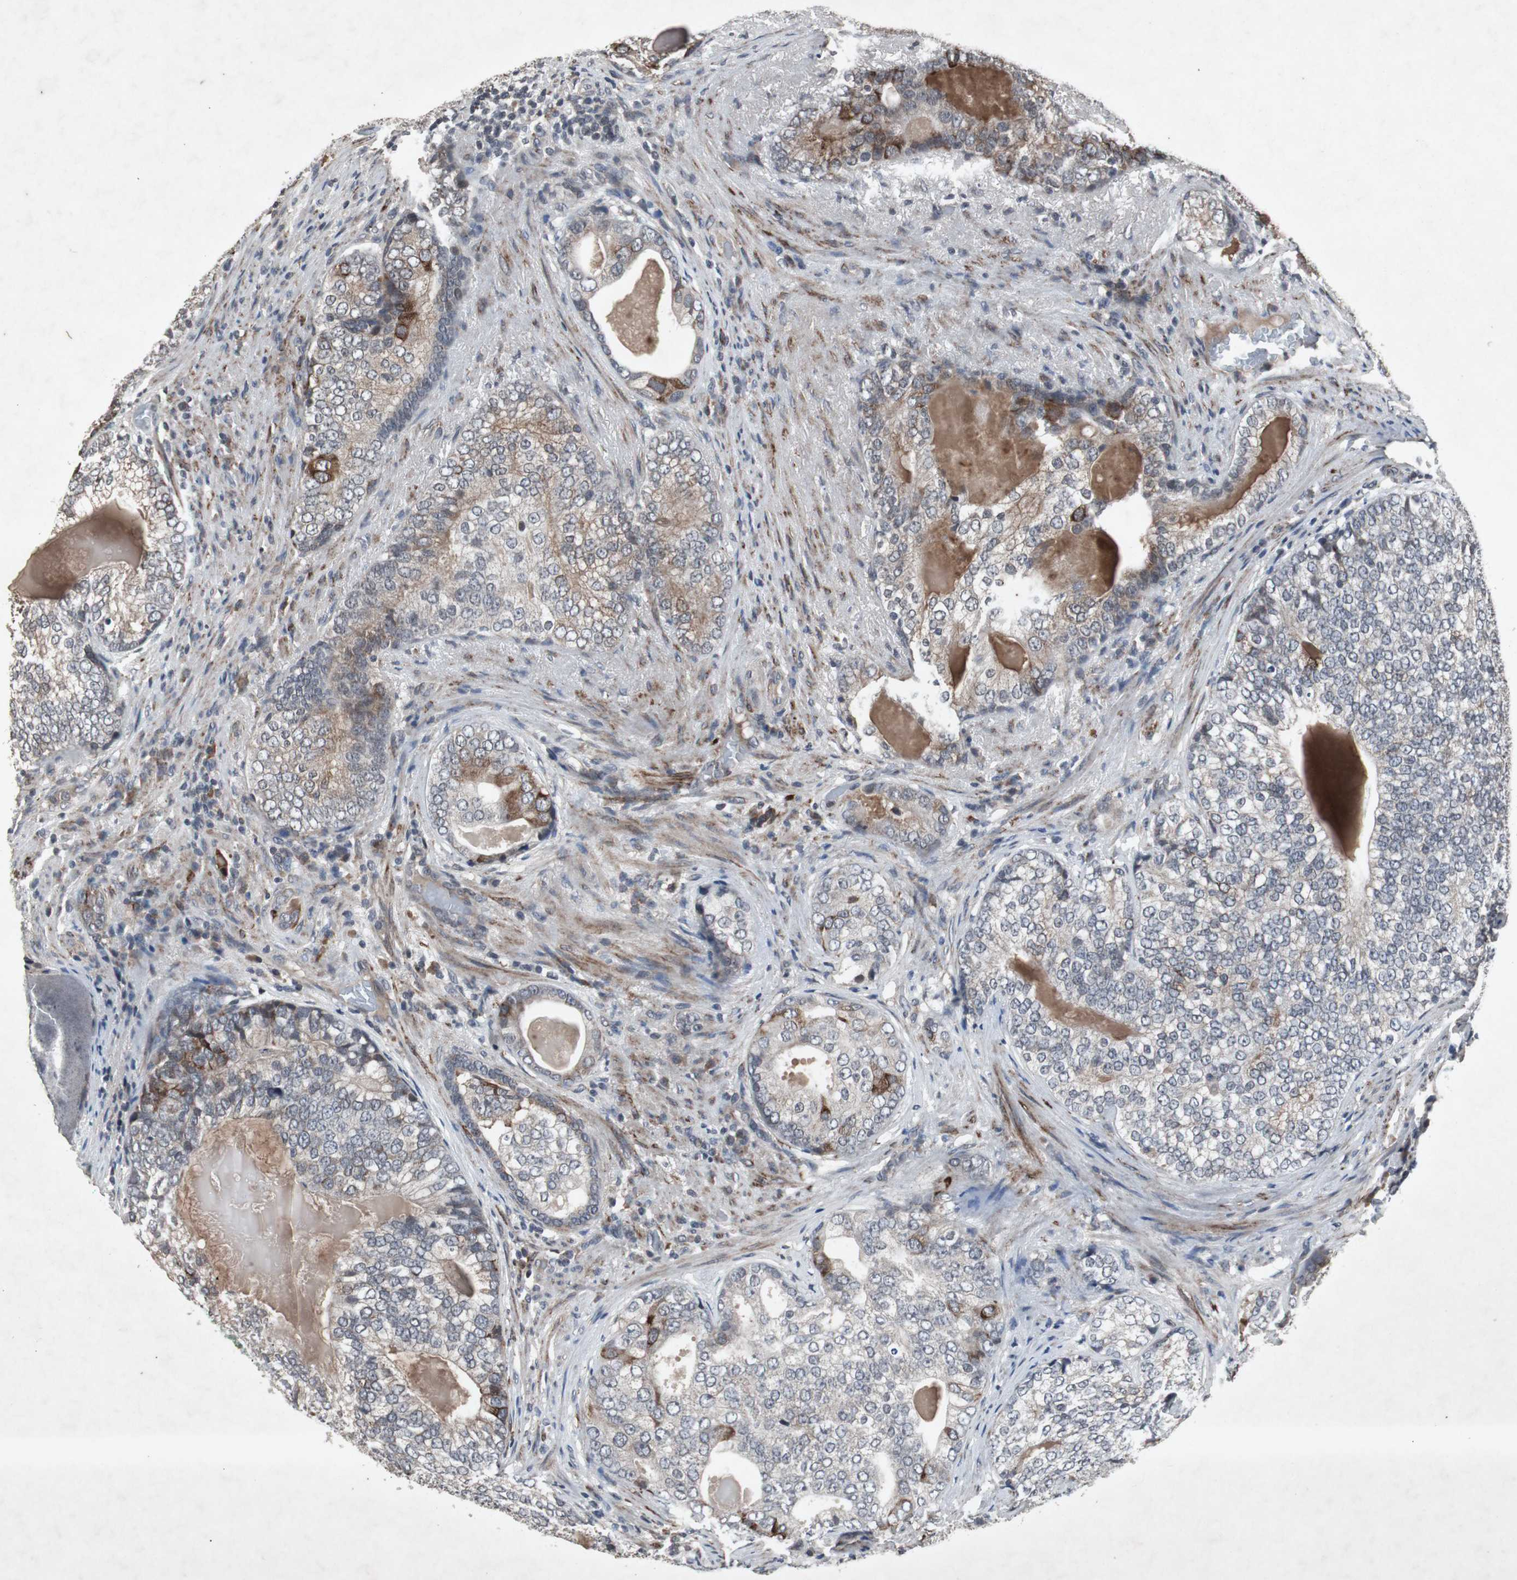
{"staining": {"intensity": "moderate", "quantity": "25%-75%", "location": "cytoplasmic/membranous"}, "tissue": "prostate cancer", "cell_type": "Tumor cells", "image_type": "cancer", "snomed": [{"axis": "morphology", "description": "Adenocarcinoma, High grade"}, {"axis": "topography", "description": "Prostate"}], "caption": "Immunohistochemical staining of human prostate cancer (adenocarcinoma (high-grade)) shows moderate cytoplasmic/membranous protein expression in about 25%-75% of tumor cells. The staining was performed using DAB to visualize the protein expression in brown, while the nuclei were stained in blue with hematoxylin (Magnification: 20x).", "gene": "CRADD", "patient": {"sex": "male", "age": 66}}